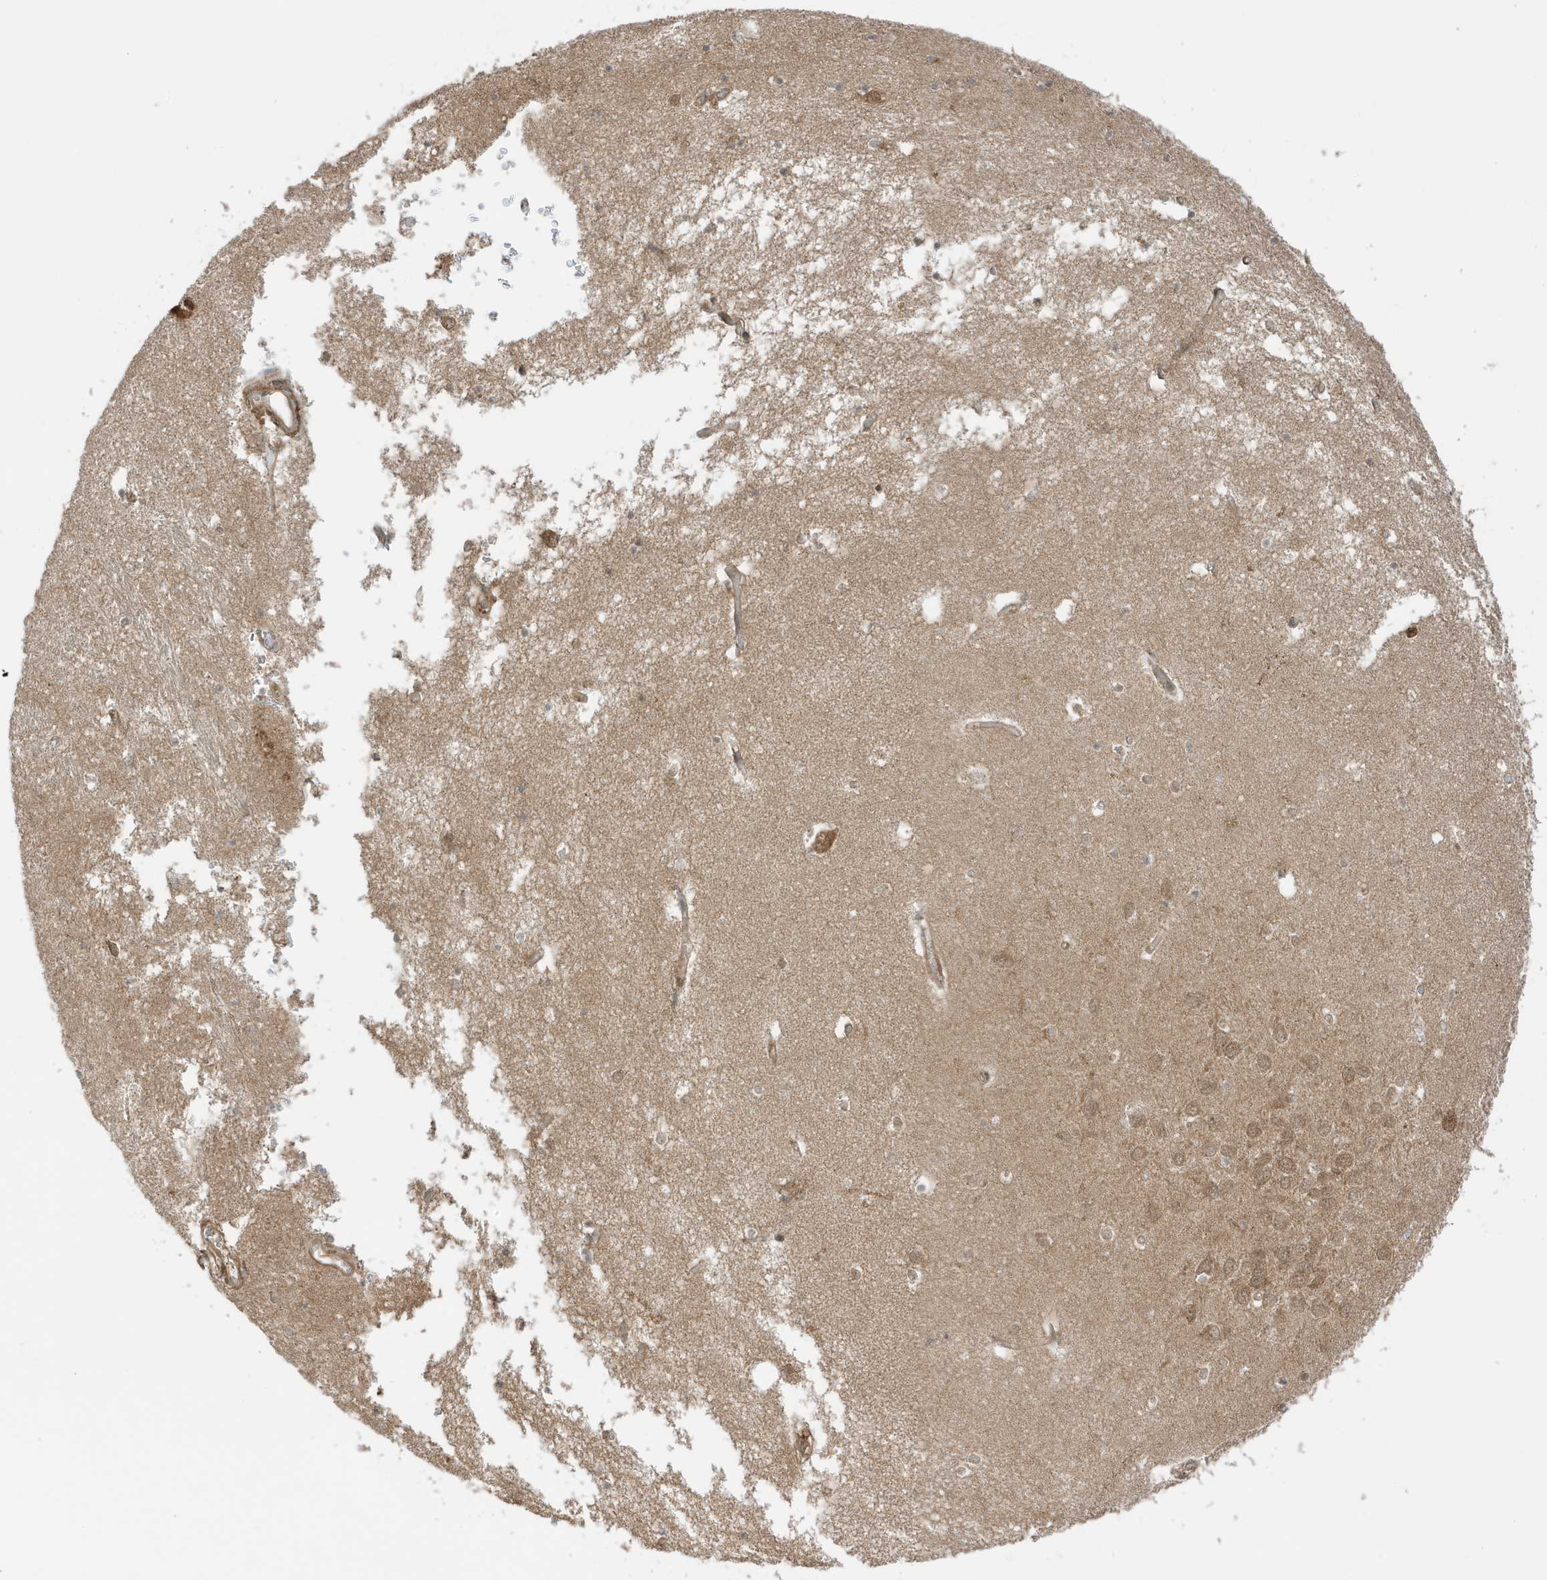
{"staining": {"intensity": "moderate", "quantity": "<25%", "location": "cytoplasmic/membranous"}, "tissue": "hippocampus", "cell_type": "Glial cells", "image_type": "normal", "snomed": [{"axis": "morphology", "description": "Normal tissue, NOS"}, {"axis": "topography", "description": "Hippocampus"}], "caption": "The photomicrograph demonstrates staining of unremarkable hippocampus, revealing moderate cytoplasmic/membranous protein positivity (brown color) within glial cells. (brown staining indicates protein expression, while blue staining denotes nuclei).", "gene": "DHX36", "patient": {"sex": "male", "age": 70}}